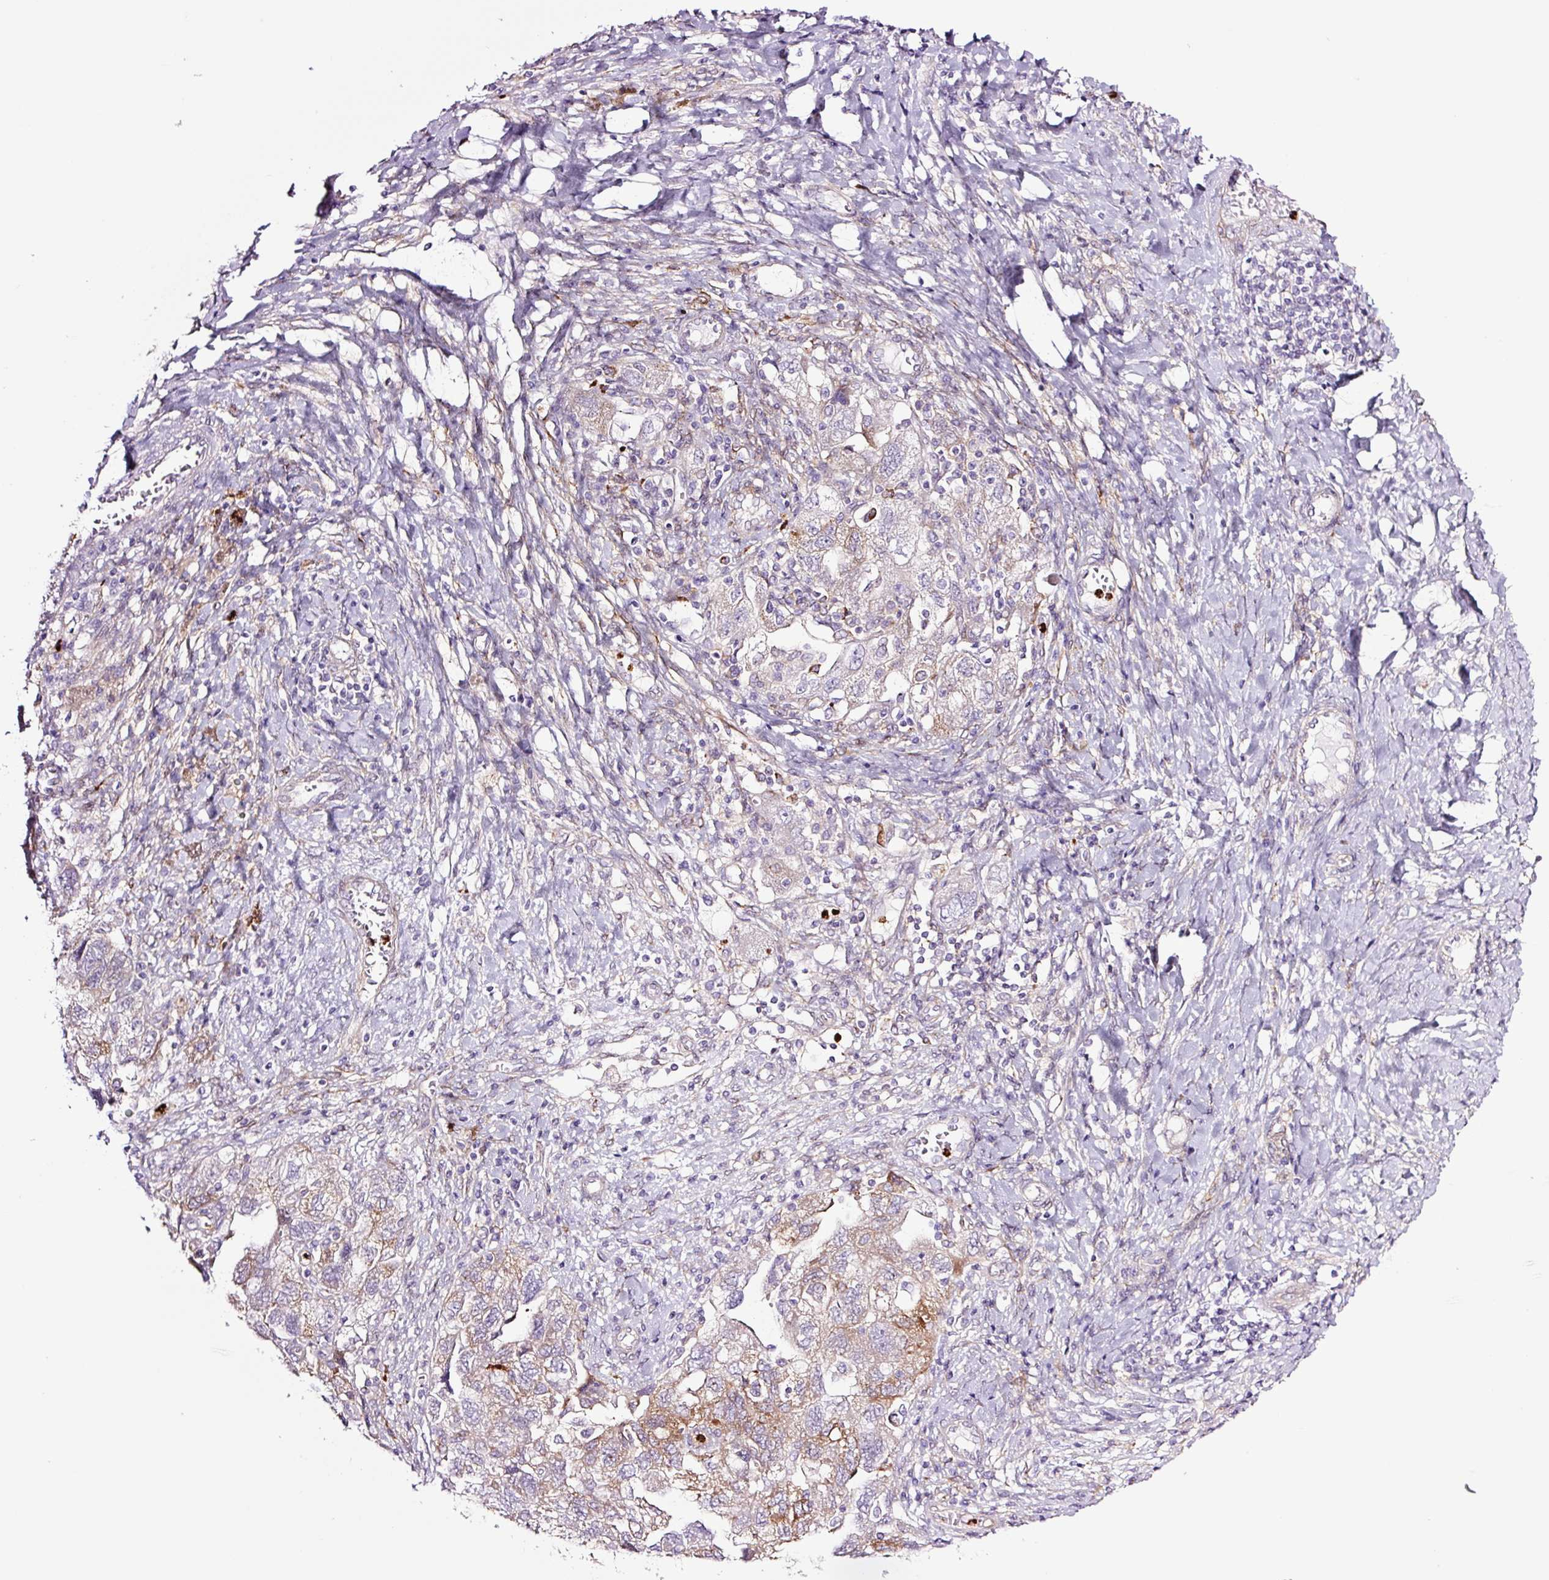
{"staining": {"intensity": "moderate", "quantity": "<25%", "location": "cytoplasmic/membranous"}, "tissue": "ovarian cancer", "cell_type": "Tumor cells", "image_type": "cancer", "snomed": [{"axis": "morphology", "description": "Carcinoma, NOS"}, {"axis": "morphology", "description": "Cystadenocarcinoma, serous, NOS"}, {"axis": "topography", "description": "Ovary"}], "caption": "Protein analysis of ovarian cancer (serous cystadenocarcinoma) tissue shows moderate cytoplasmic/membranous expression in about <25% of tumor cells. The staining was performed using DAB, with brown indicating positive protein expression. Nuclei are stained blue with hematoxylin.", "gene": "SH2D6", "patient": {"sex": "female", "age": 69}}